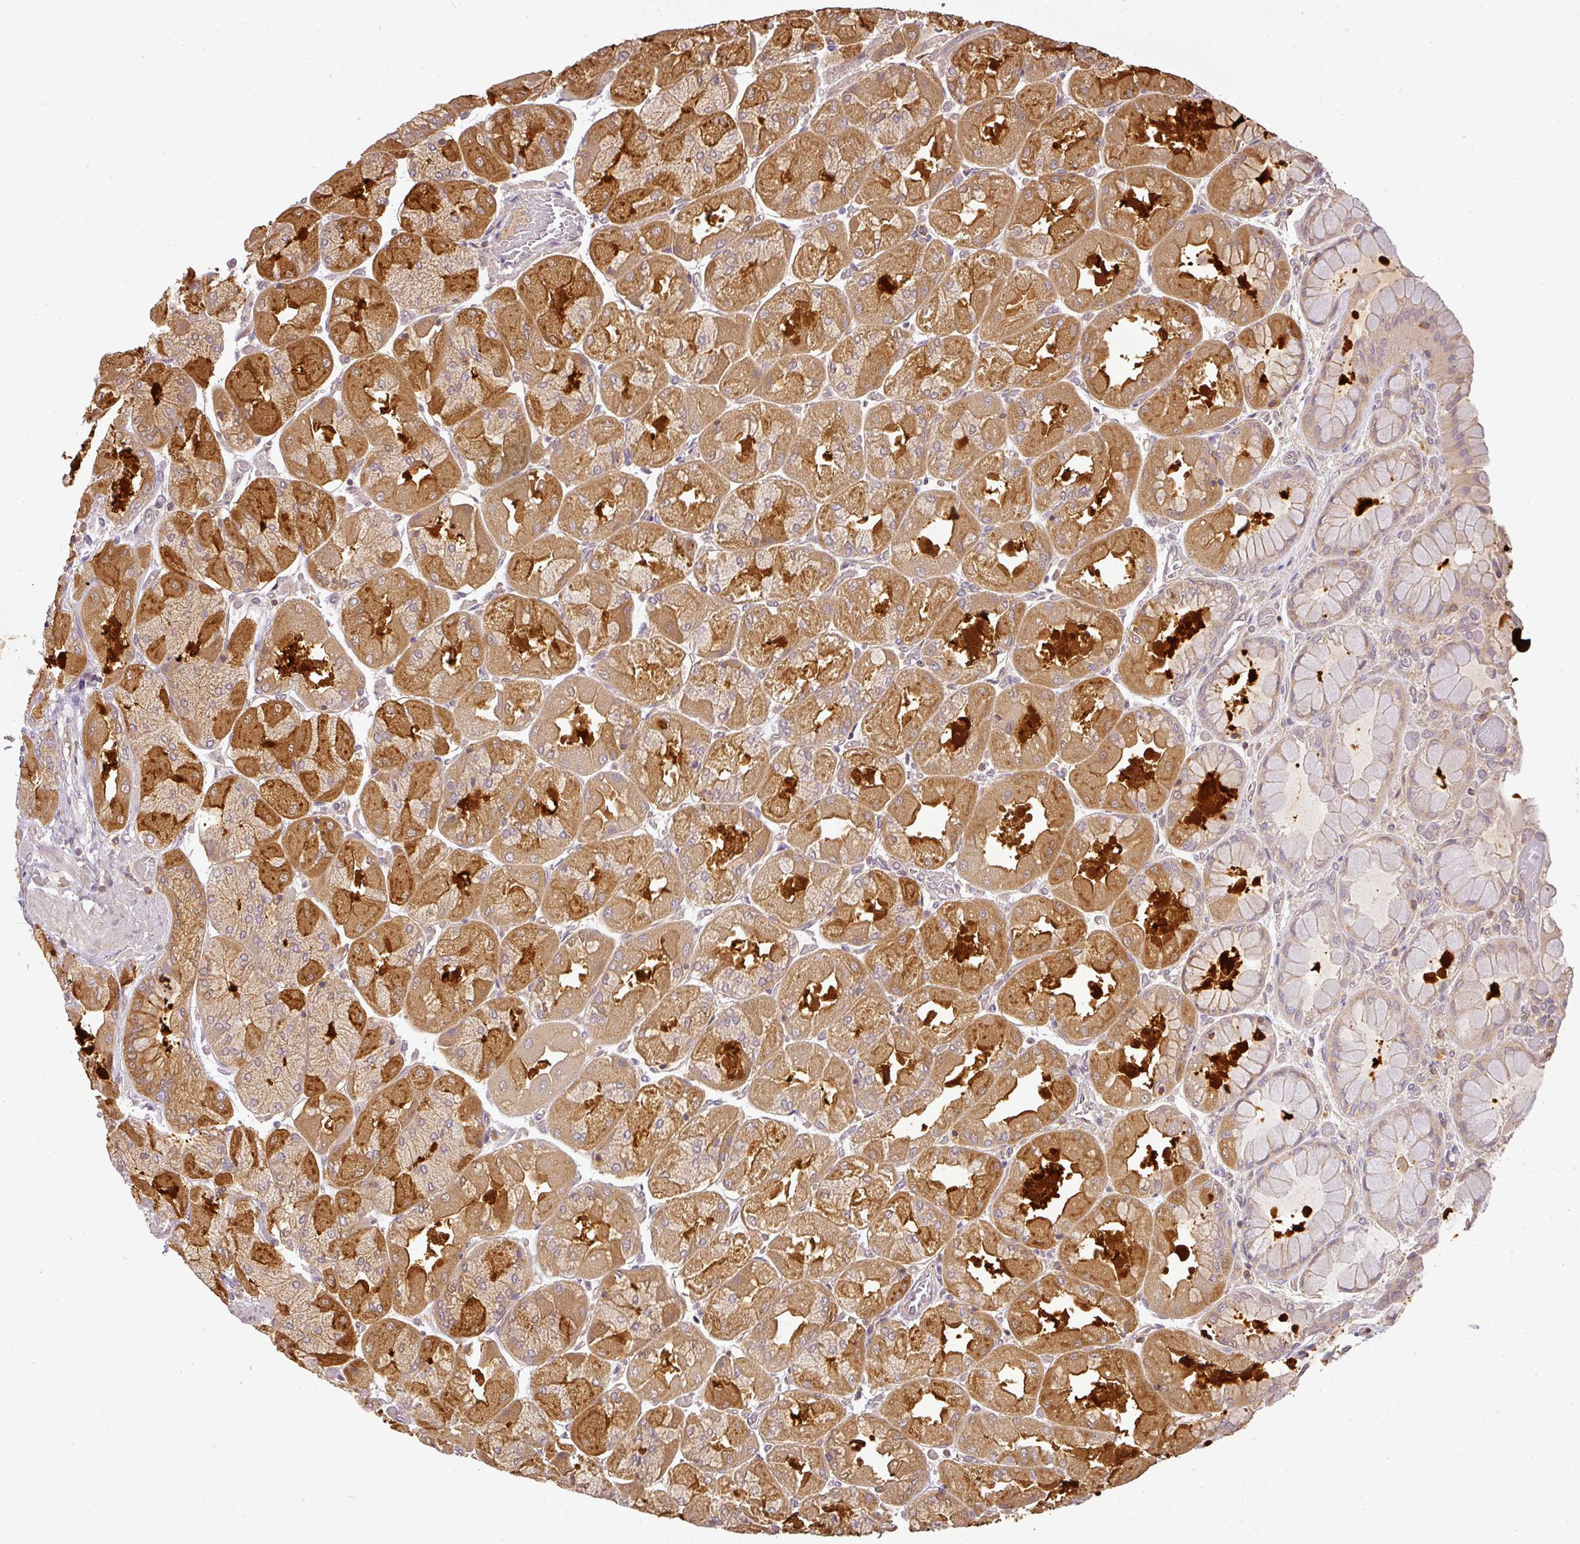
{"staining": {"intensity": "moderate", "quantity": ">75%", "location": "cytoplasmic/membranous"}, "tissue": "stomach", "cell_type": "Glandular cells", "image_type": "normal", "snomed": [{"axis": "morphology", "description": "Normal tissue, NOS"}, {"axis": "topography", "description": "Stomach"}], "caption": "Protein staining shows moderate cytoplasmic/membranous expression in about >75% of glandular cells in normal stomach.", "gene": "TCL1B", "patient": {"sex": "female", "age": 61}}